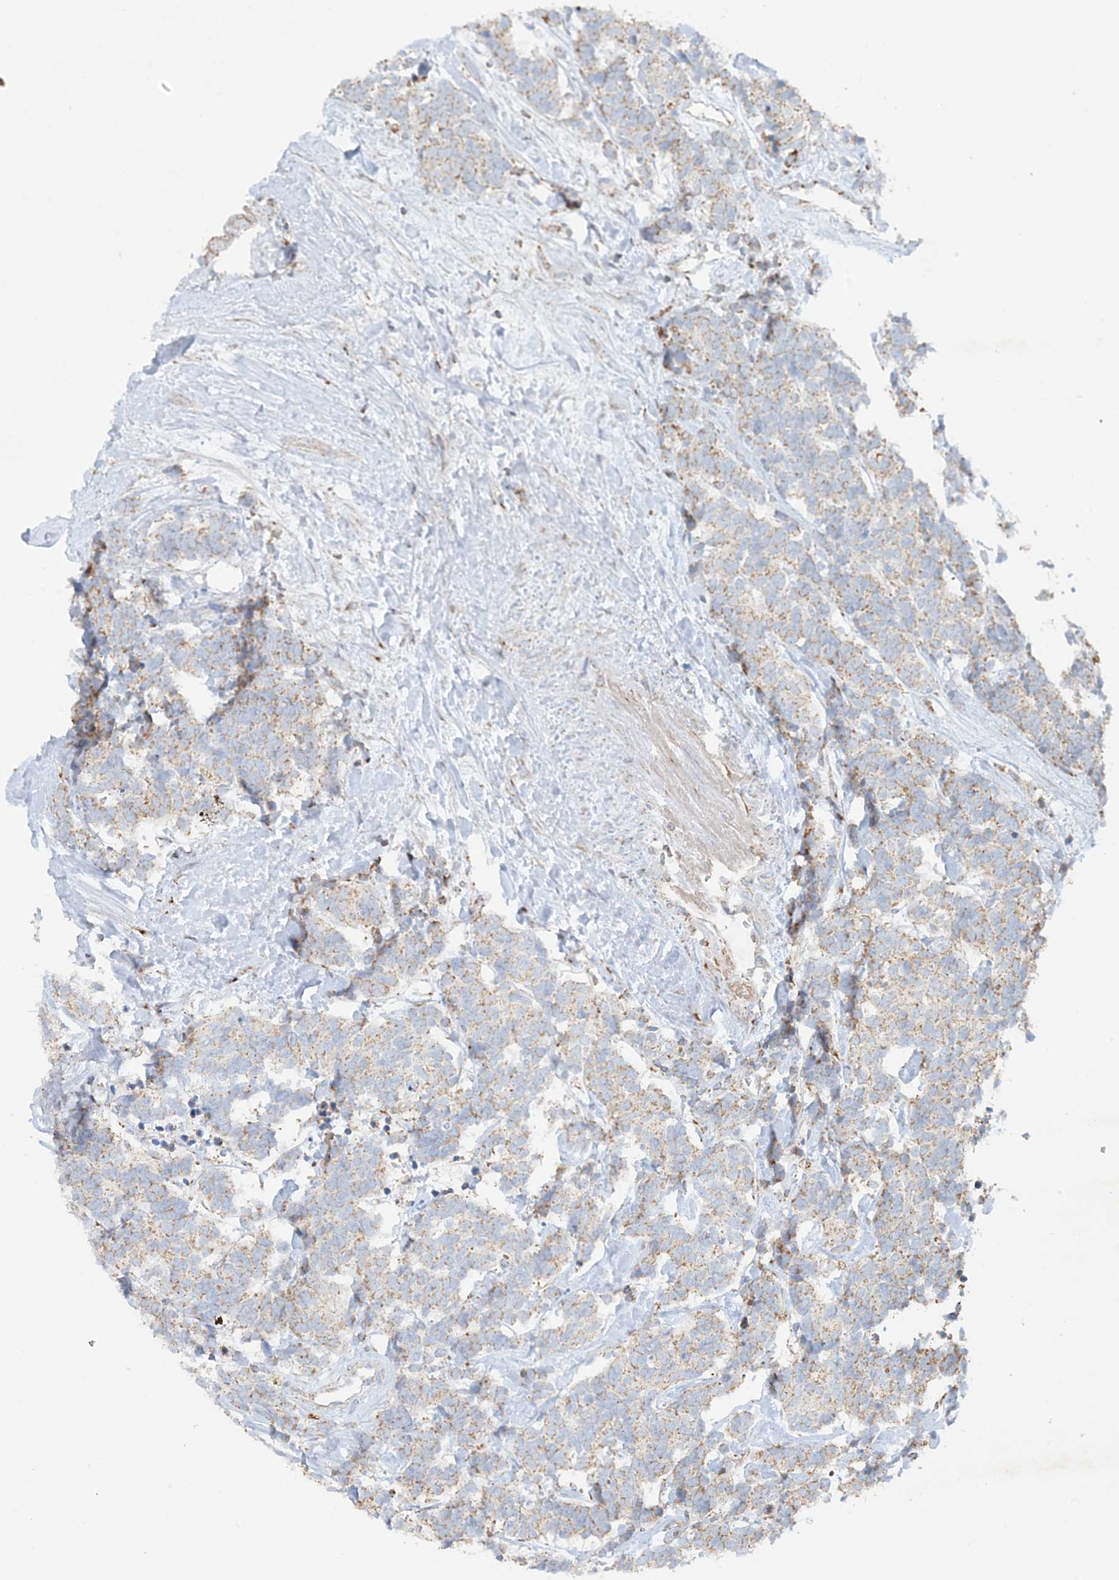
{"staining": {"intensity": "moderate", "quantity": "25%-75%", "location": "cytoplasmic/membranous"}, "tissue": "carcinoid", "cell_type": "Tumor cells", "image_type": "cancer", "snomed": [{"axis": "morphology", "description": "Carcinoma, NOS"}, {"axis": "morphology", "description": "Carcinoid, malignant, NOS"}, {"axis": "topography", "description": "Urinary bladder"}], "caption": "A brown stain labels moderate cytoplasmic/membranous positivity of a protein in human carcinoma tumor cells.", "gene": "BEND4", "patient": {"sex": "male", "age": 57}}